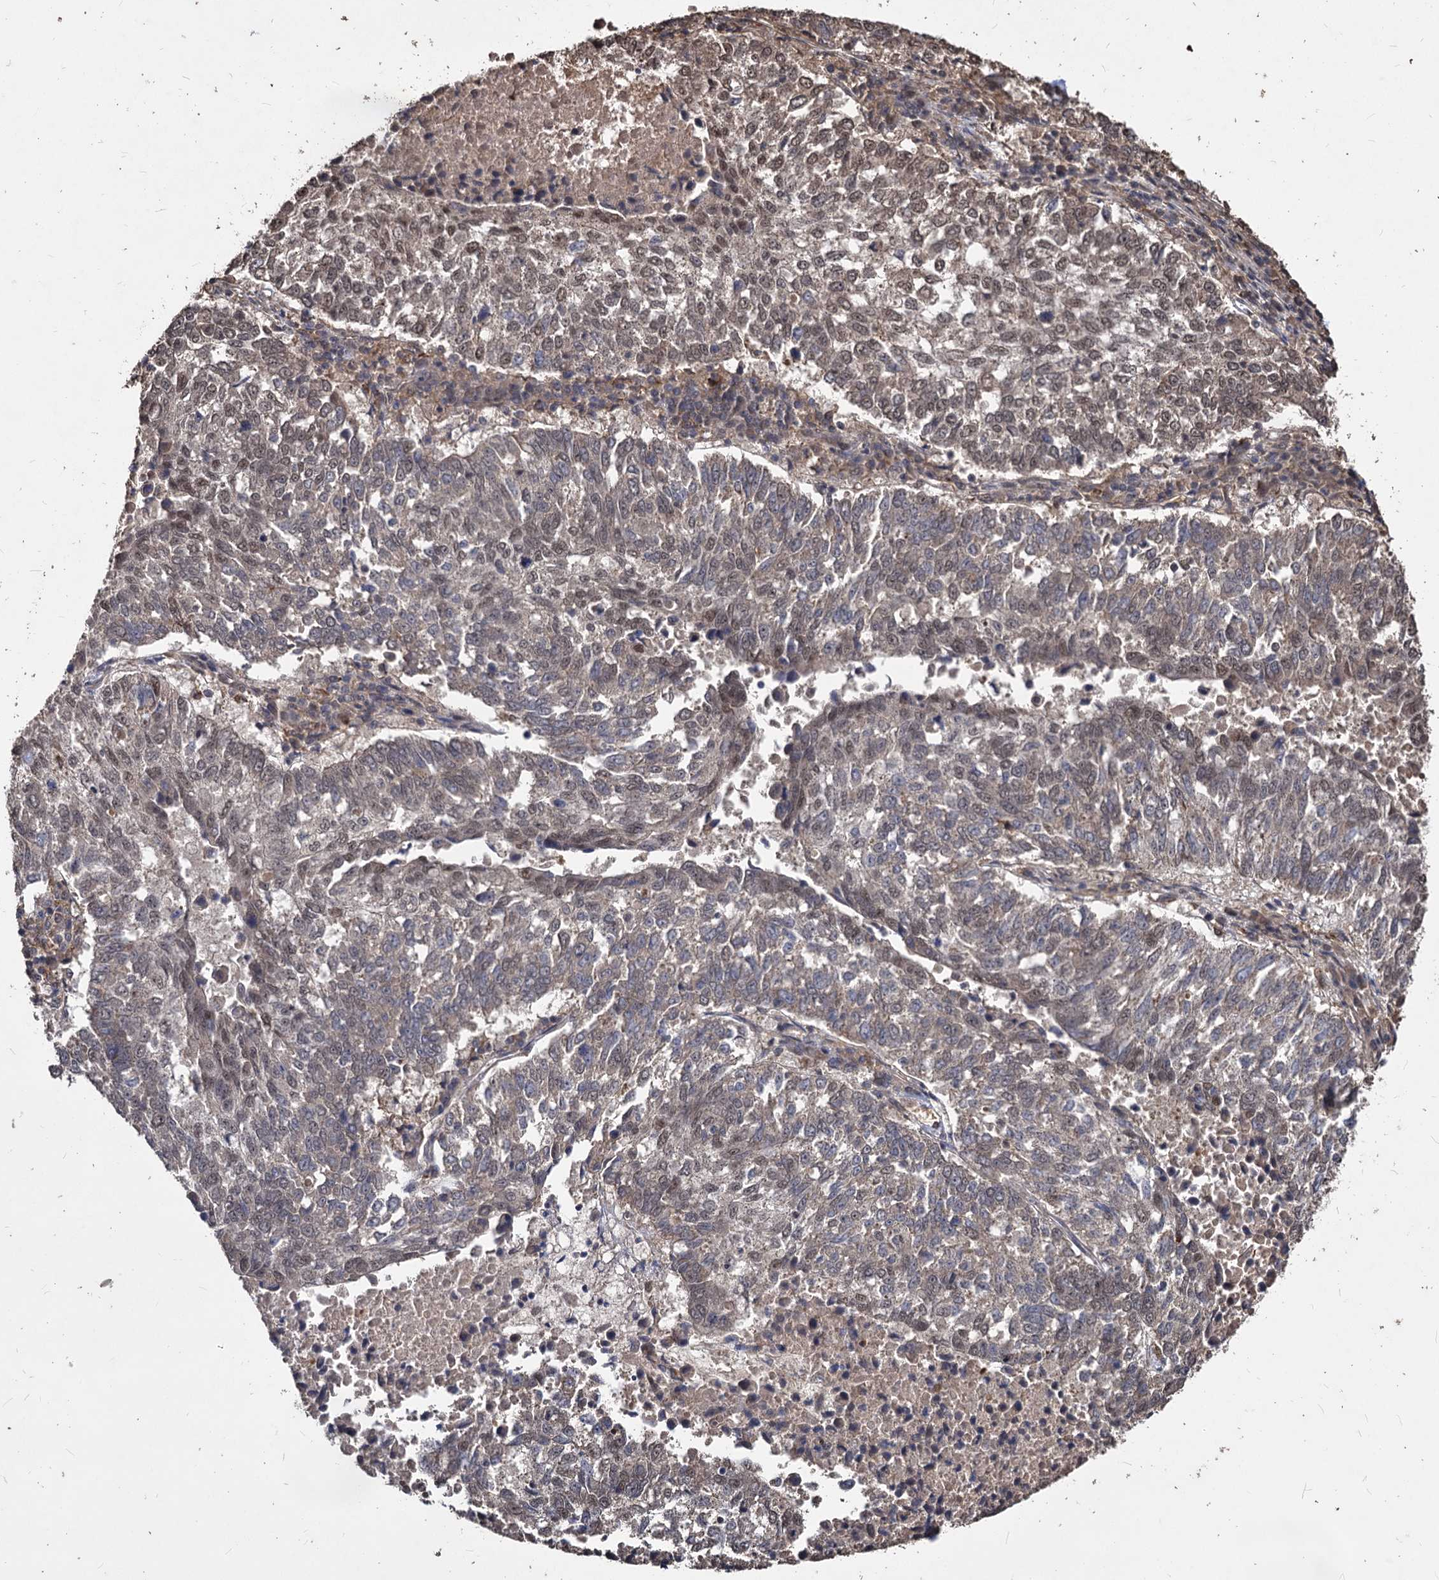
{"staining": {"intensity": "moderate", "quantity": "25%-75%", "location": "cytoplasmic/membranous,nuclear"}, "tissue": "lung cancer", "cell_type": "Tumor cells", "image_type": "cancer", "snomed": [{"axis": "morphology", "description": "Squamous cell carcinoma, NOS"}, {"axis": "topography", "description": "Lung"}], "caption": "Protein staining shows moderate cytoplasmic/membranous and nuclear staining in about 25%-75% of tumor cells in squamous cell carcinoma (lung).", "gene": "VPS51", "patient": {"sex": "male", "age": 73}}